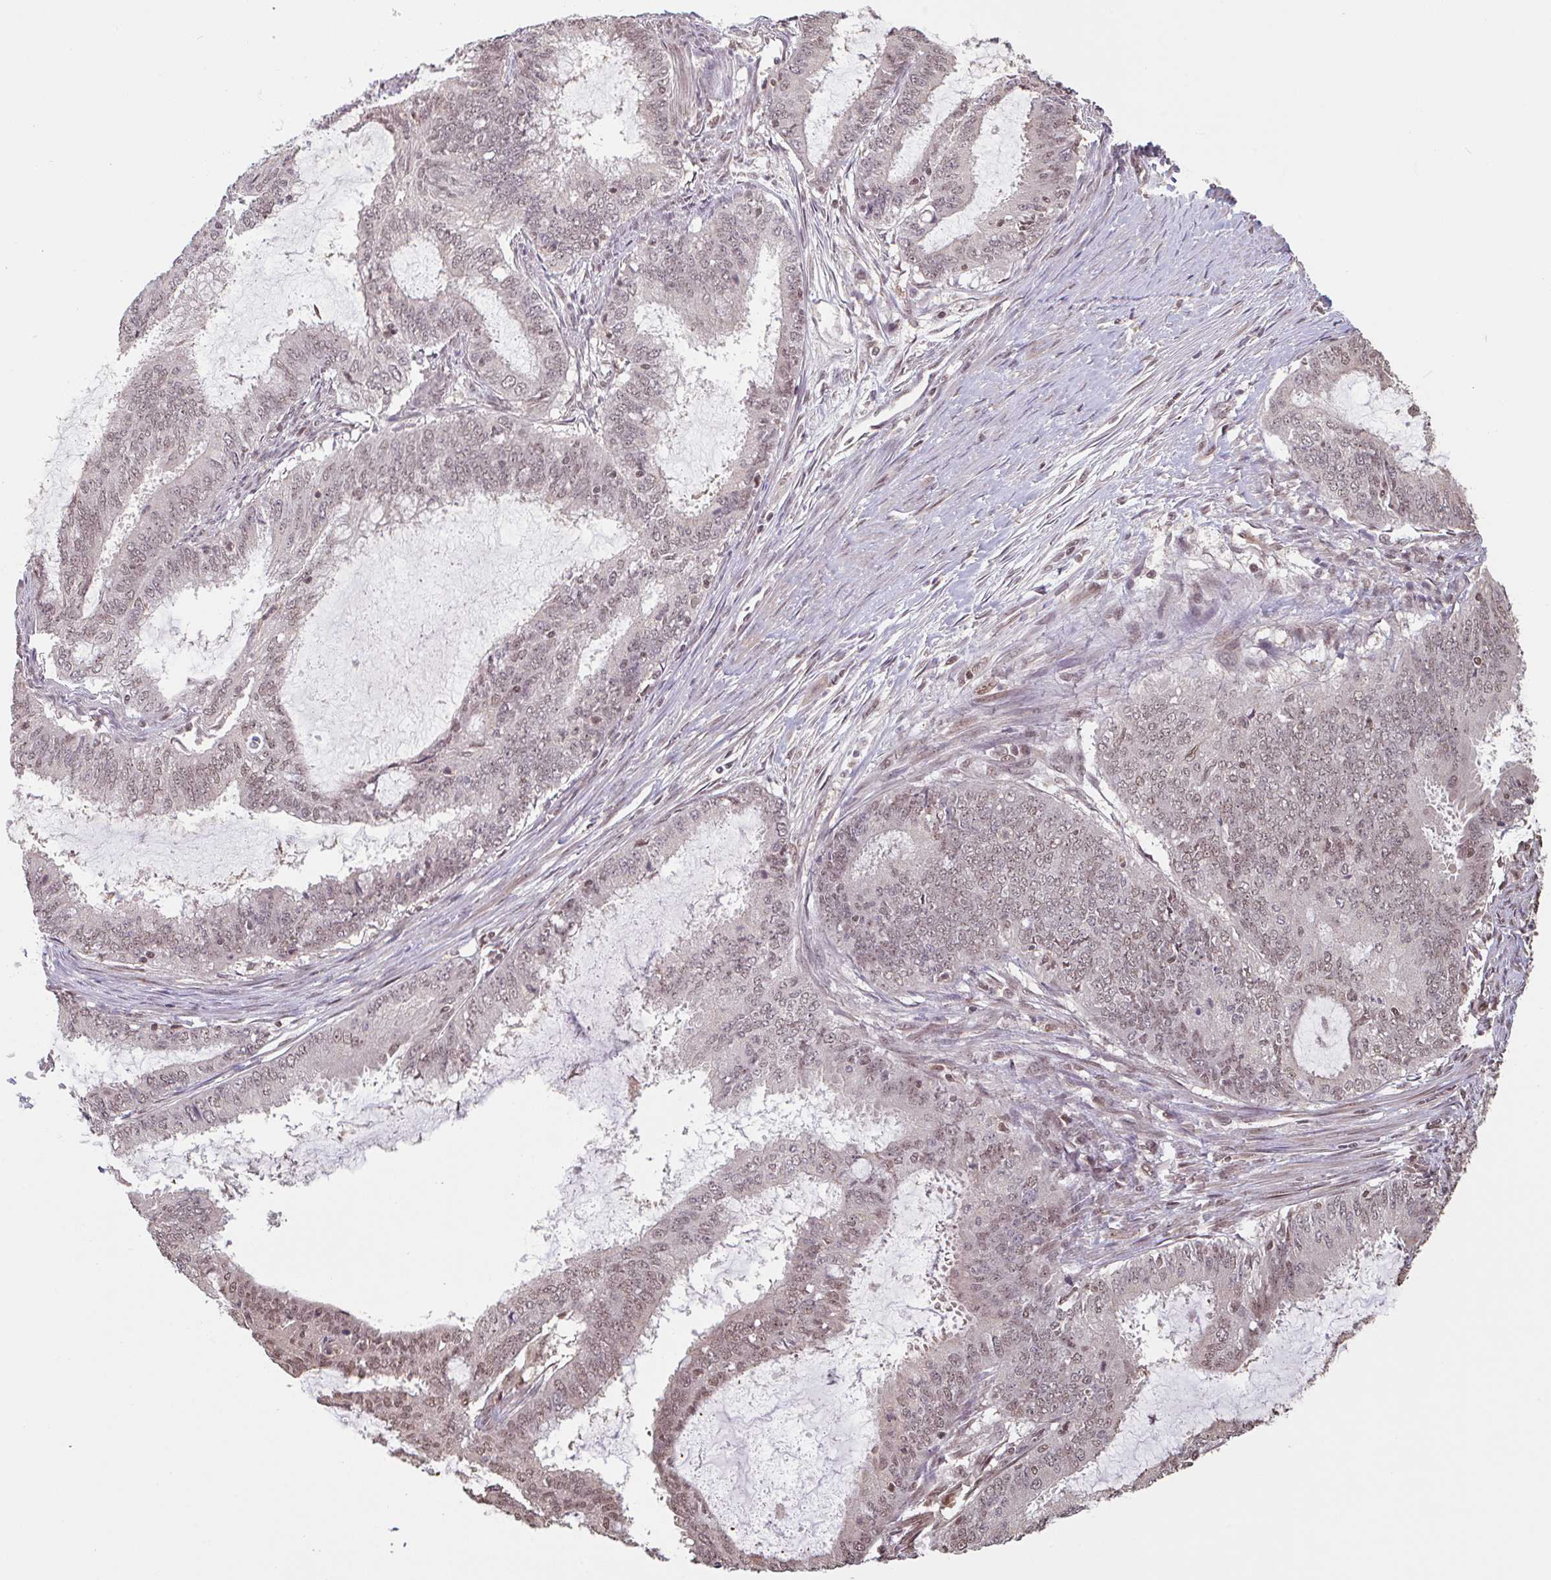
{"staining": {"intensity": "weak", "quantity": ">75%", "location": "nuclear"}, "tissue": "endometrial cancer", "cell_type": "Tumor cells", "image_type": "cancer", "snomed": [{"axis": "morphology", "description": "Adenocarcinoma, NOS"}, {"axis": "topography", "description": "Endometrium"}], "caption": "Immunohistochemistry histopathology image of human adenocarcinoma (endometrial) stained for a protein (brown), which exhibits low levels of weak nuclear expression in approximately >75% of tumor cells.", "gene": "DR1", "patient": {"sex": "female", "age": 51}}